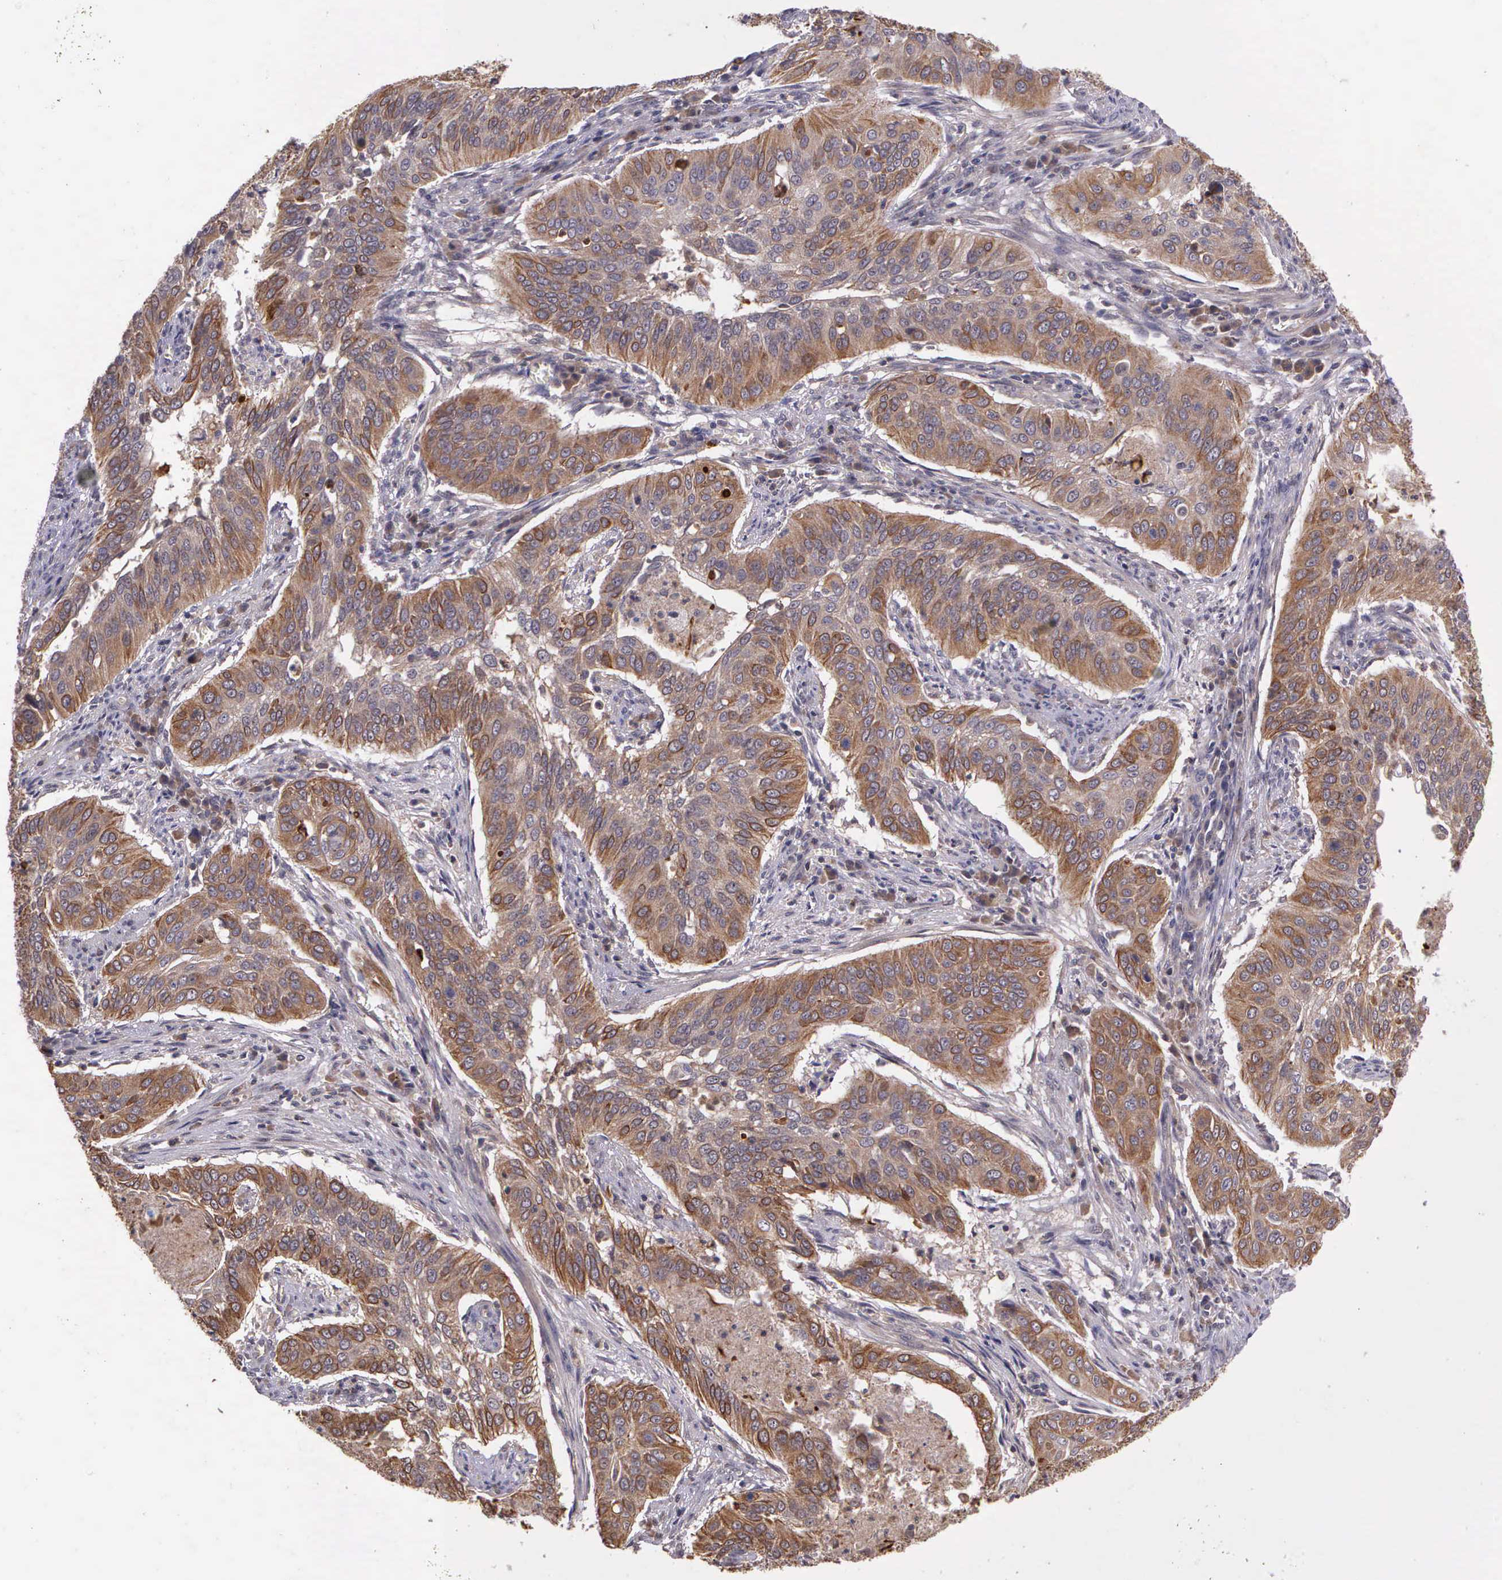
{"staining": {"intensity": "moderate", "quantity": ">75%", "location": "cytoplasmic/membranous"}, "tissue": "cervical cancer", "cell_type": "Tumor cells", "image_type": "cancer", "snomed": [{"axis": "morphology", "description": "Squamous cell carcinoma, NOS"}, {"axis": "topography", "description": "Cervix"}], "caption": "Squamous cell carcinoma (cervical) stained with immunohistochemistry demonstrates moderate cytoplasmic/membranous positivity in about >75% of tumor cells.", "gene": "PRICKLE3", "patient": {"sex": "female", "age": 39}}